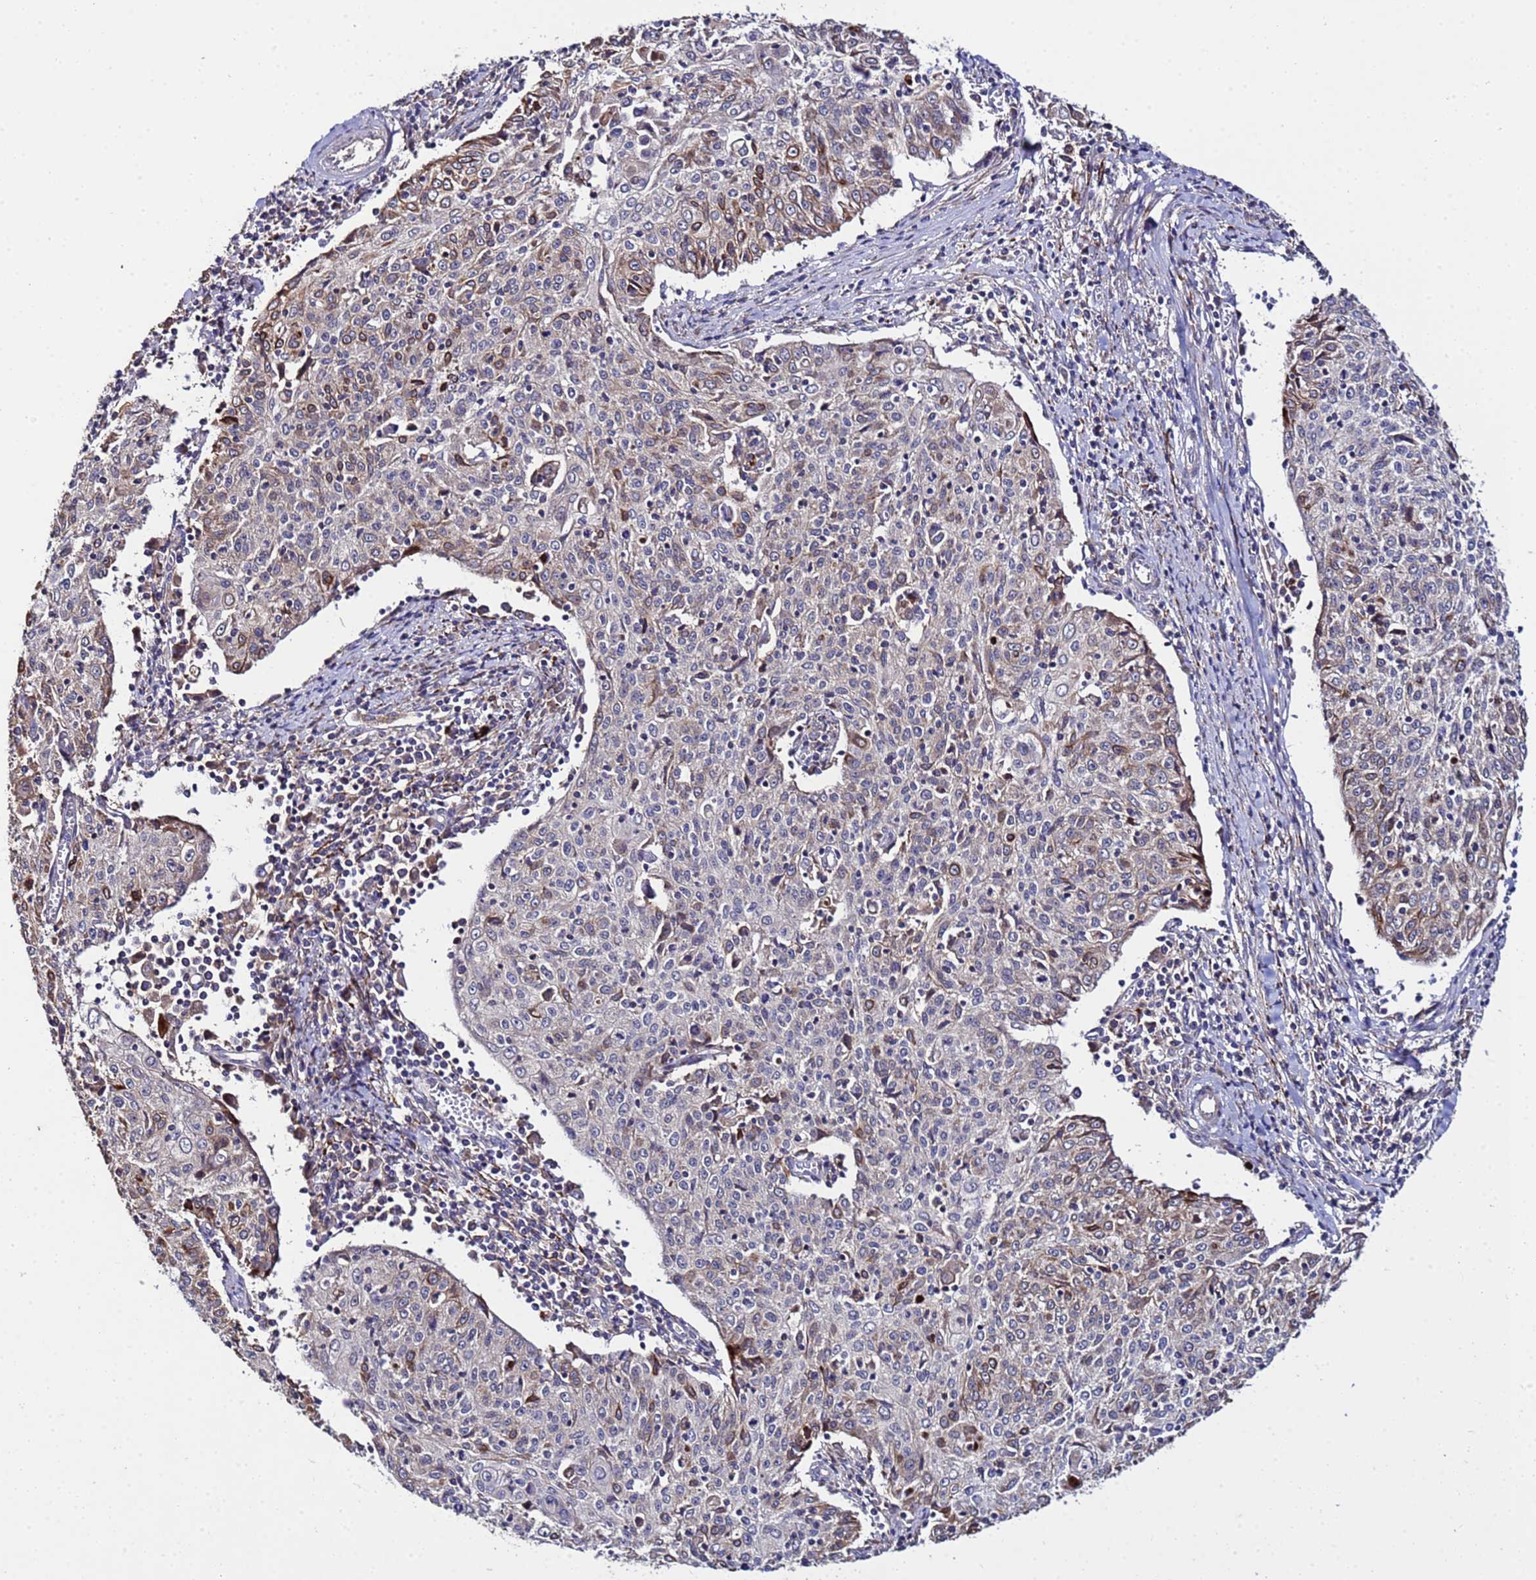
{"staining": {"intensity": "moderate", "quantity": "25%-75%", "location": "cytoplasmic/membranous"}, "tissue": "cervical cancer", "cell_type": "Tumor cells", "image_type": "cancer", "snomed": [{"axis": "morphology", "description": "Squamous cell carcinoma, NOS"}, {"axis": "topography", "description": "Cervix"}], "caption": "Immunohistochemical staining of cervical squamous cell carcinoma exhibits medium levels of moderate cytoplasmic/membranous protein staining in approximately 25%-75% of tumor cells.", "gene": "PLXDC2", "patient": {"sex": "female", "age": 48}}